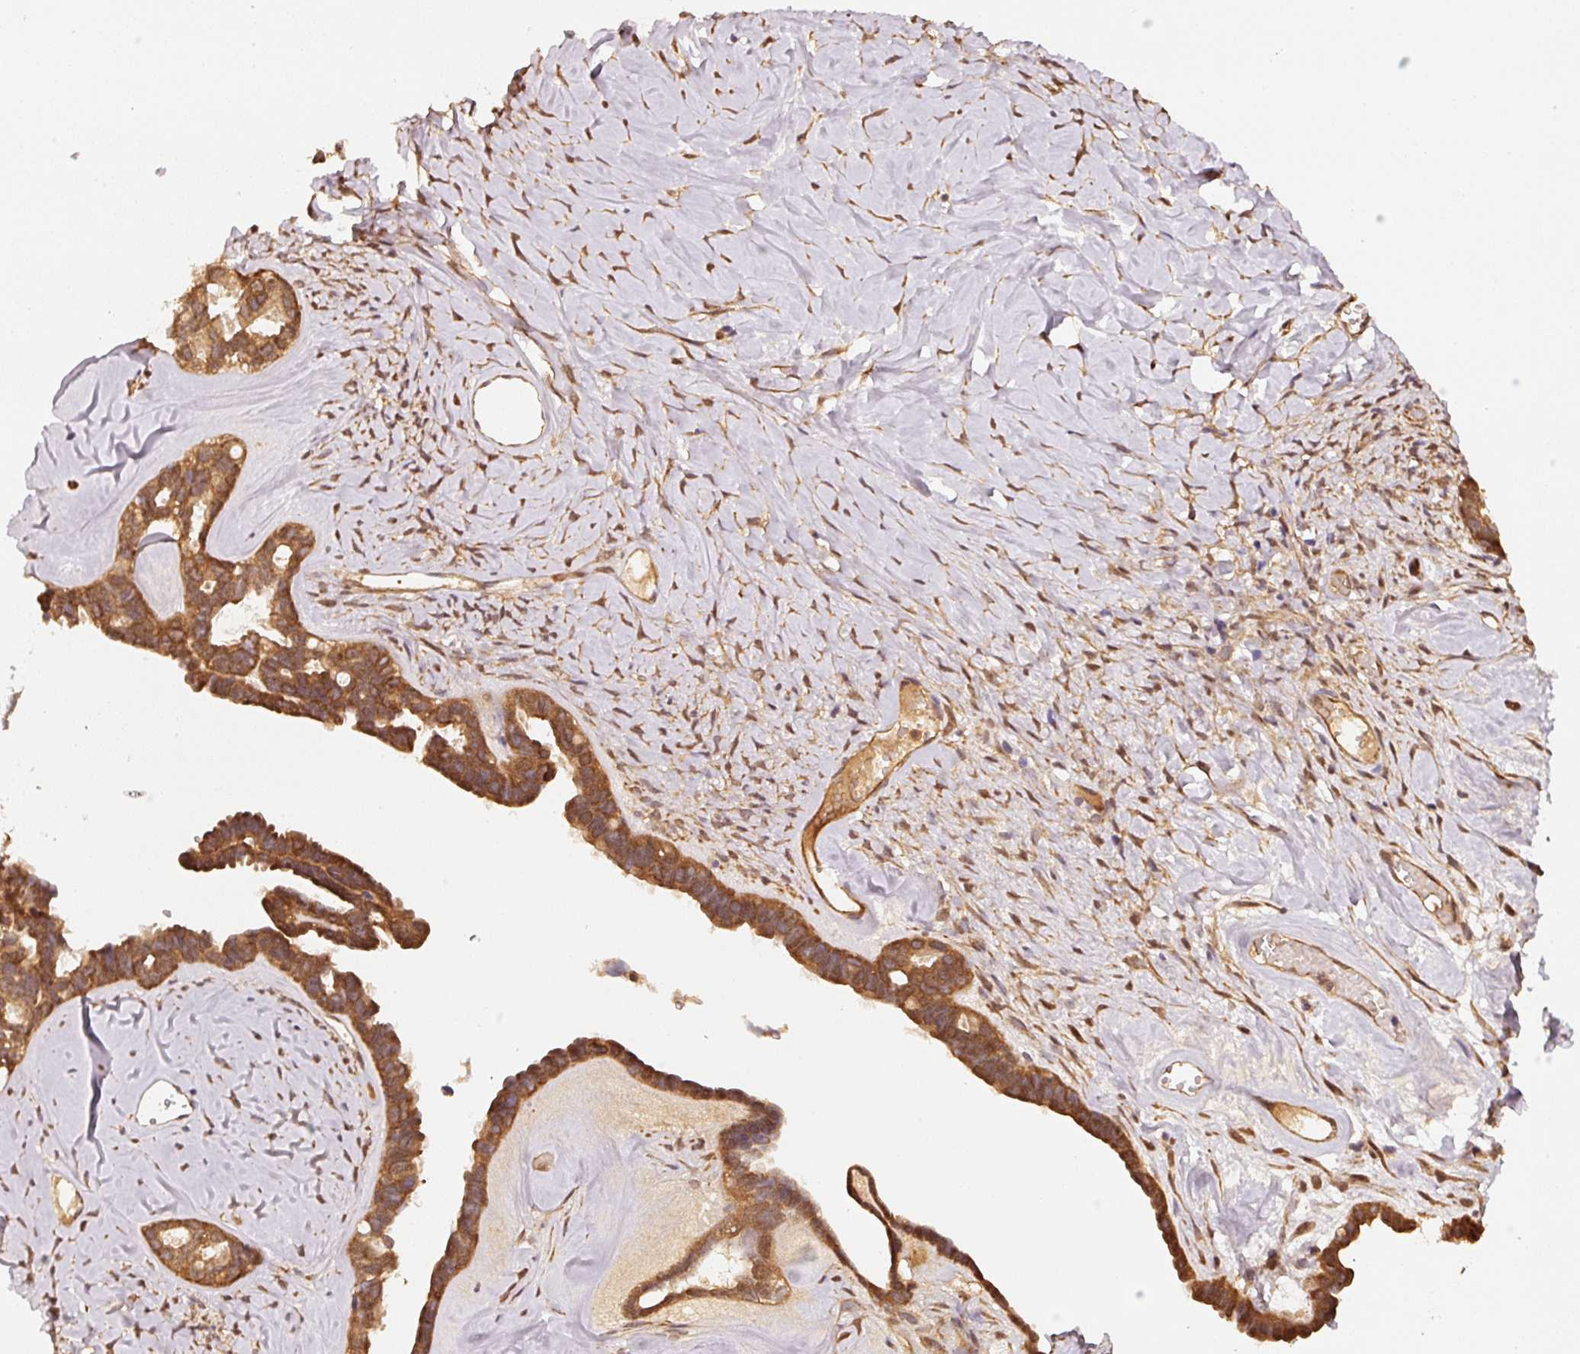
{"staining": {"intensity": "strong", "quantity": ">75%", "location": "cytoplasmic/membranous"}, "tissue": "ovarian cancer", "cell_type": "Tumor cells", "image_type": "cancer", "snomed": [{"axis": "morphology", "description": "Cystadenocarcinoma, serous, NOS"}, {"axis": "topography", "description": "Ovary"}], "caption": "A brown stain labels strong cytoplasmic/membranous staining of a protein in ovarian cancer tumor cells. Nuclei are stained in blue.", "gene": "STAU1", "patient": {"sex": "female", "age": 69}}